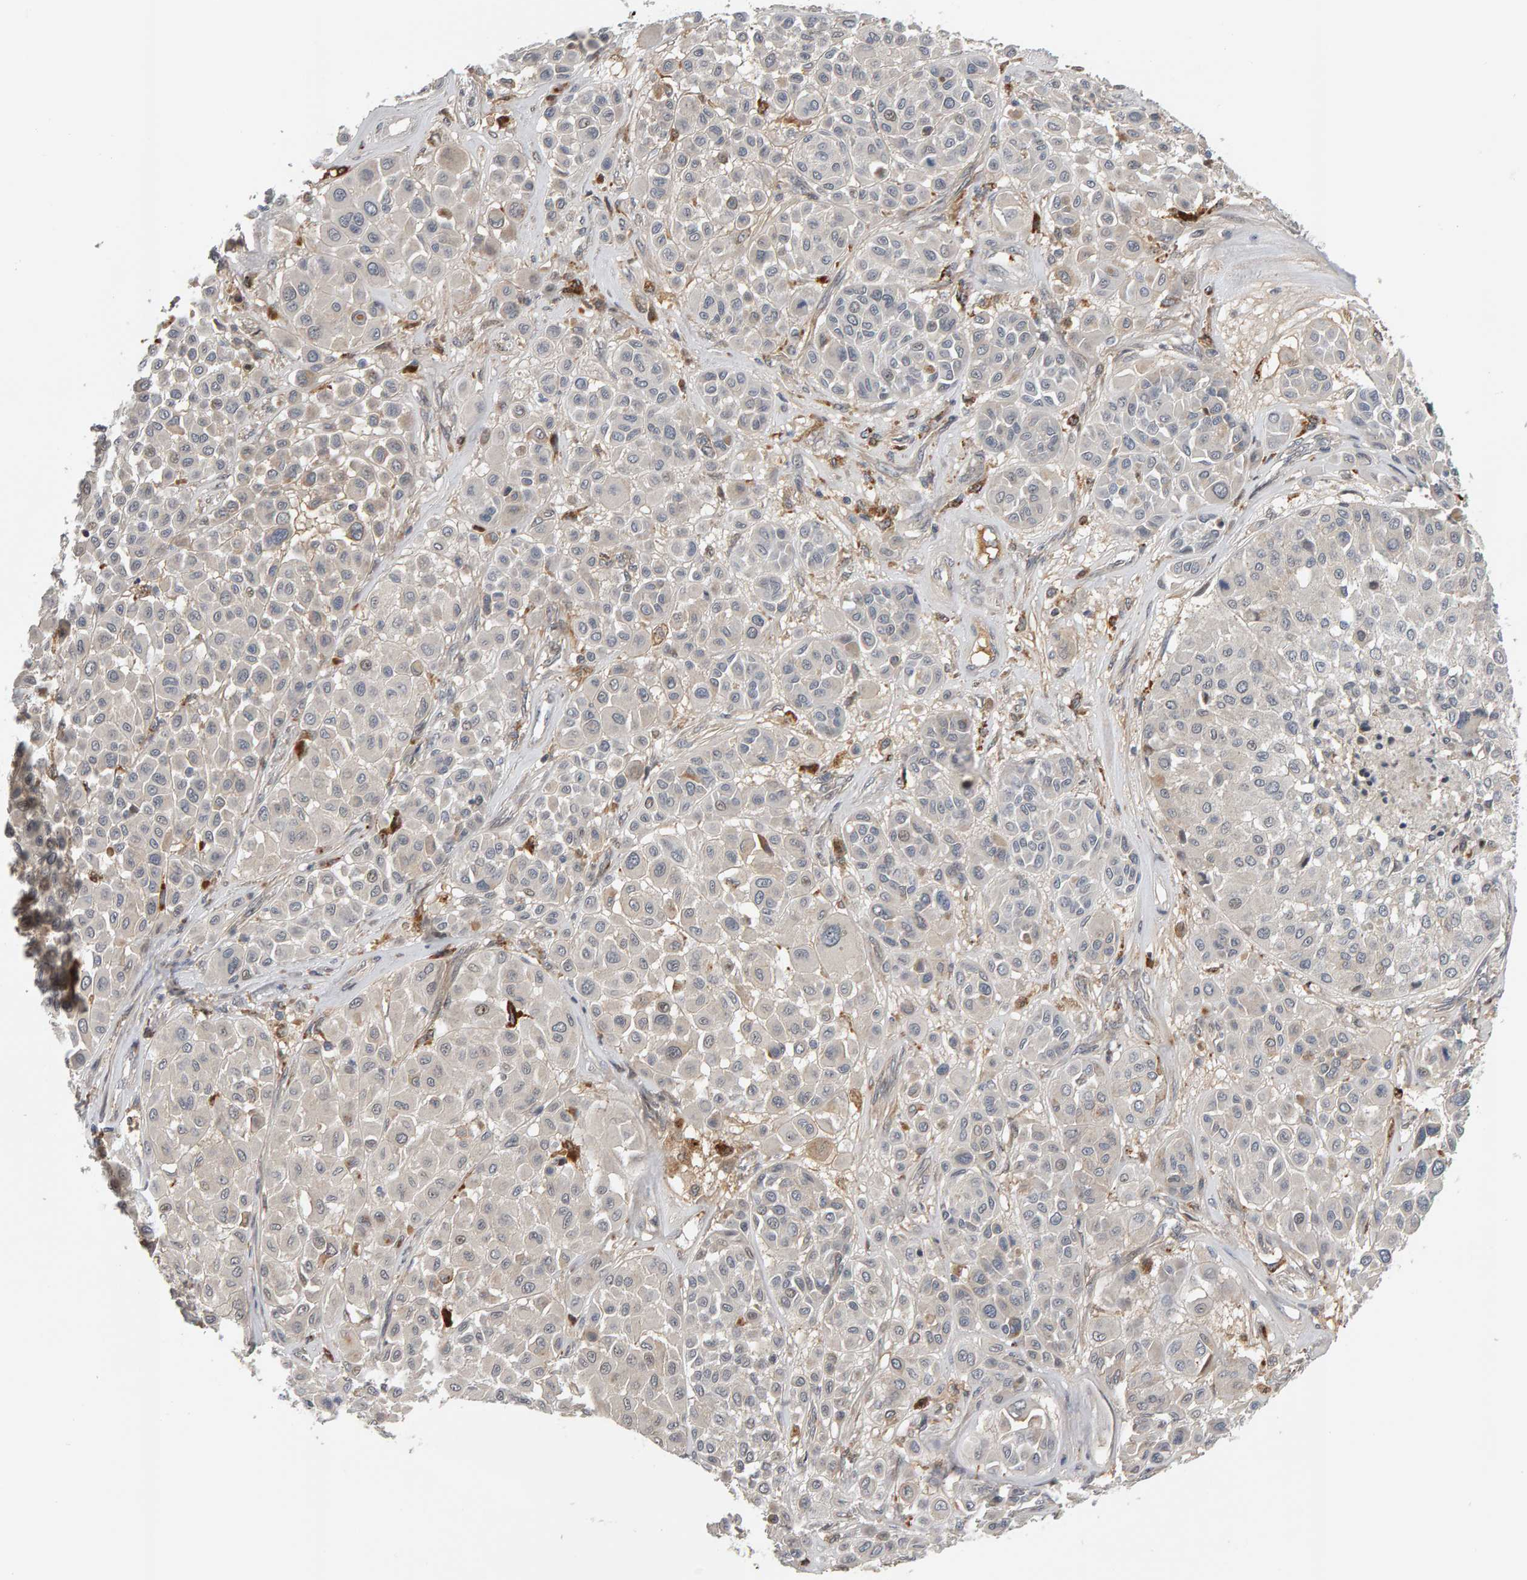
{"staining": {"intensity": "negative", "quantity": "none", "location": "none"}, "tissue": "melanoma", "cell_type": "Tumor cells", "image_type": "cancer", "snomed": [{"axis": "morphology", "description": "Malignant melanoma, Metastatic site"}, {"axis": "topography", "description": "Soft tissue"}], "caption": "Tumor cells are negative for brown protein staining in malignant melanoma (metastatic site).", "gene": "ZNF160", "patient": {"sex": "male", "age": 41}}